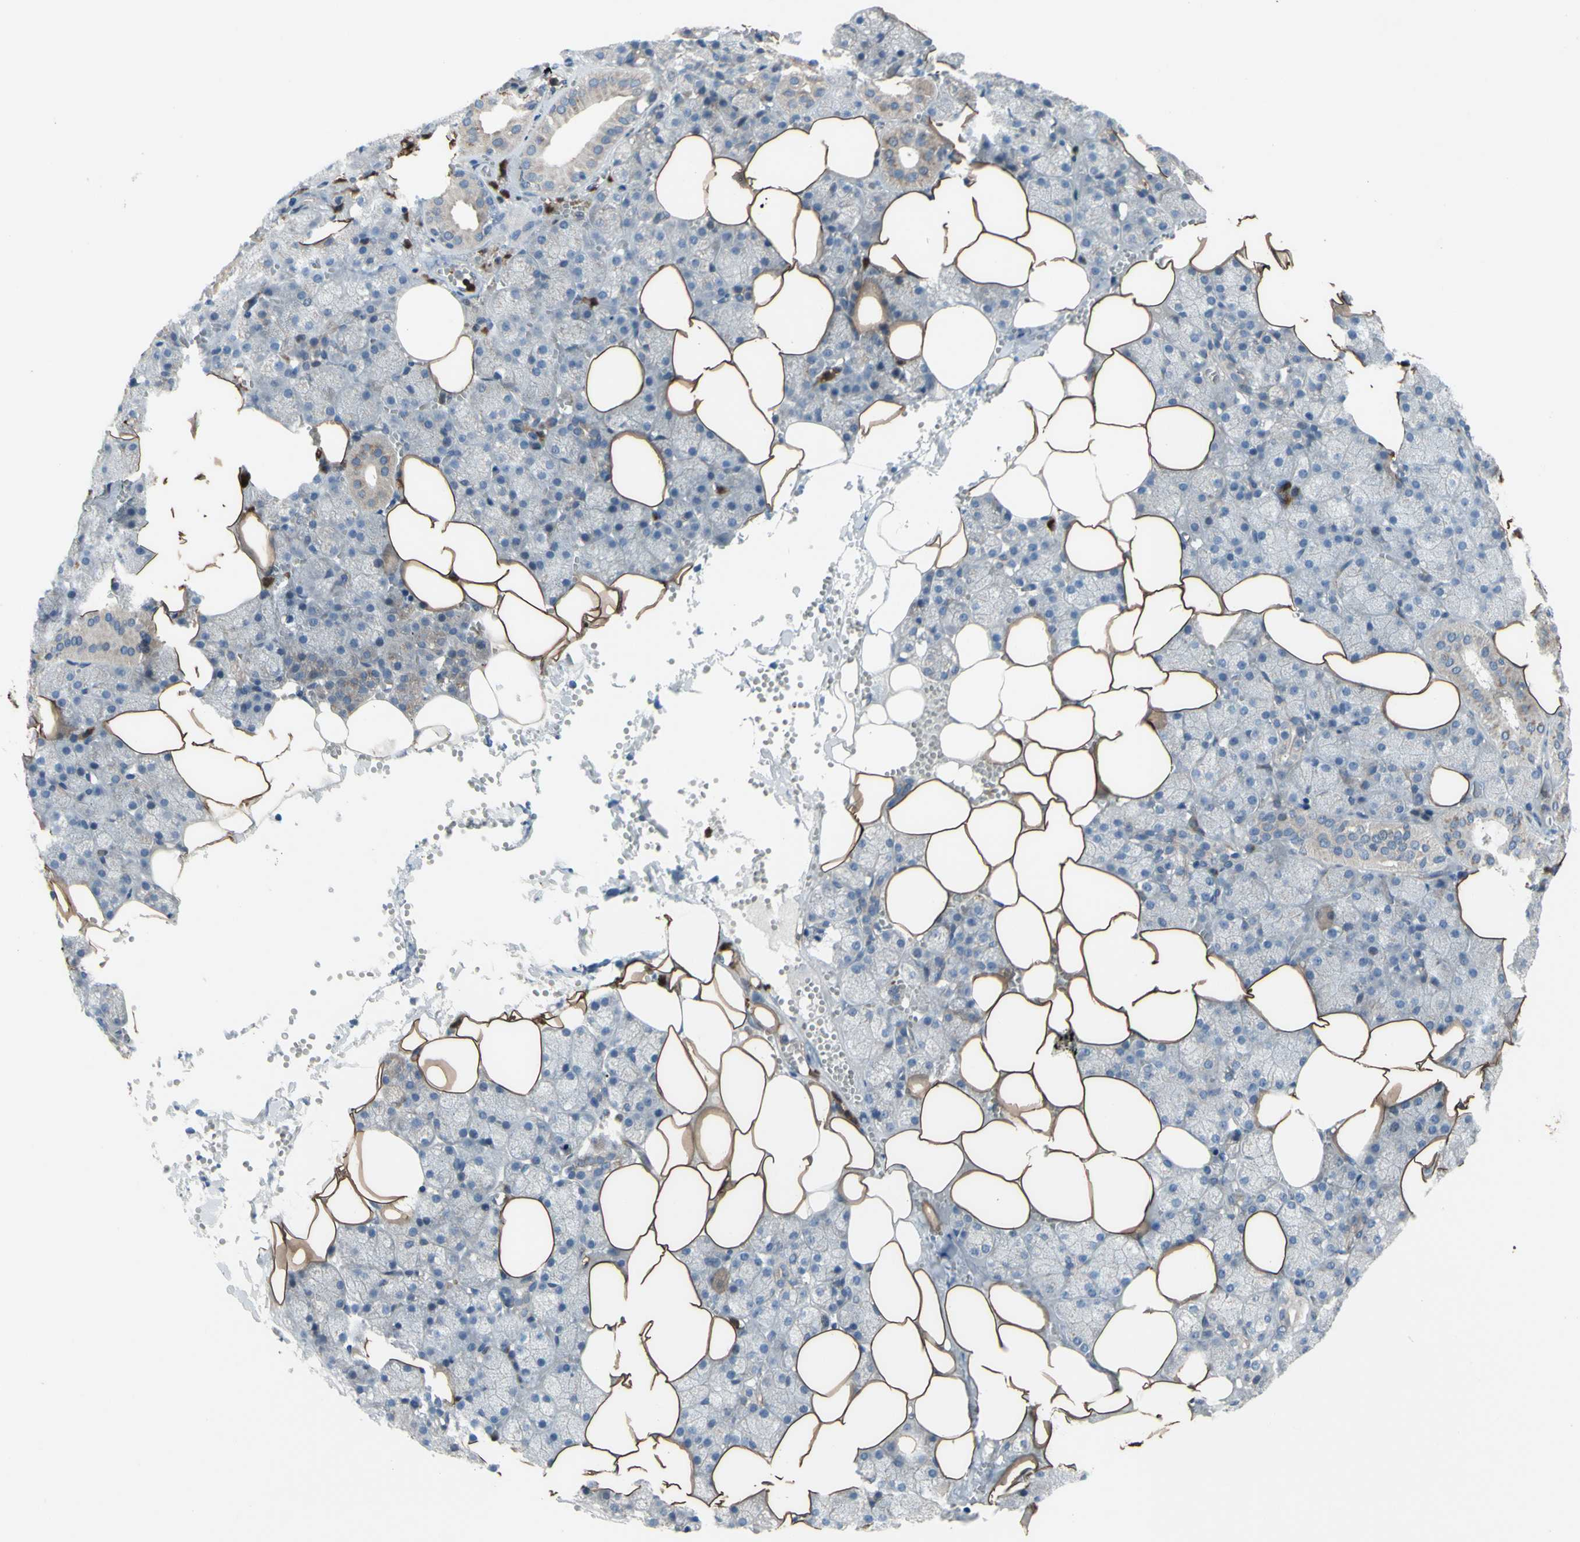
{"staining": {"intensity": "moderate", "quantity": ">75%", "location": "cytoplasmic/membranous"}, "tissue": "salivary gland", "cell_type": "Glandular cells", "image_type": "normal", "snomed": [{"axis": "morphology", "description": "Normal tissue, NOS"}, {"axis": "topography", "description": "Salivary gland"}], "caption": "This is a photomicrograph of immunohistochemistry (IHC) staining of benign salivary gland, which shows moderate expression in the cytoplasmic/membranous of glandular cells.", "gene": "GRAMD2B", "patient": {"sex": "male", "age": 62}}